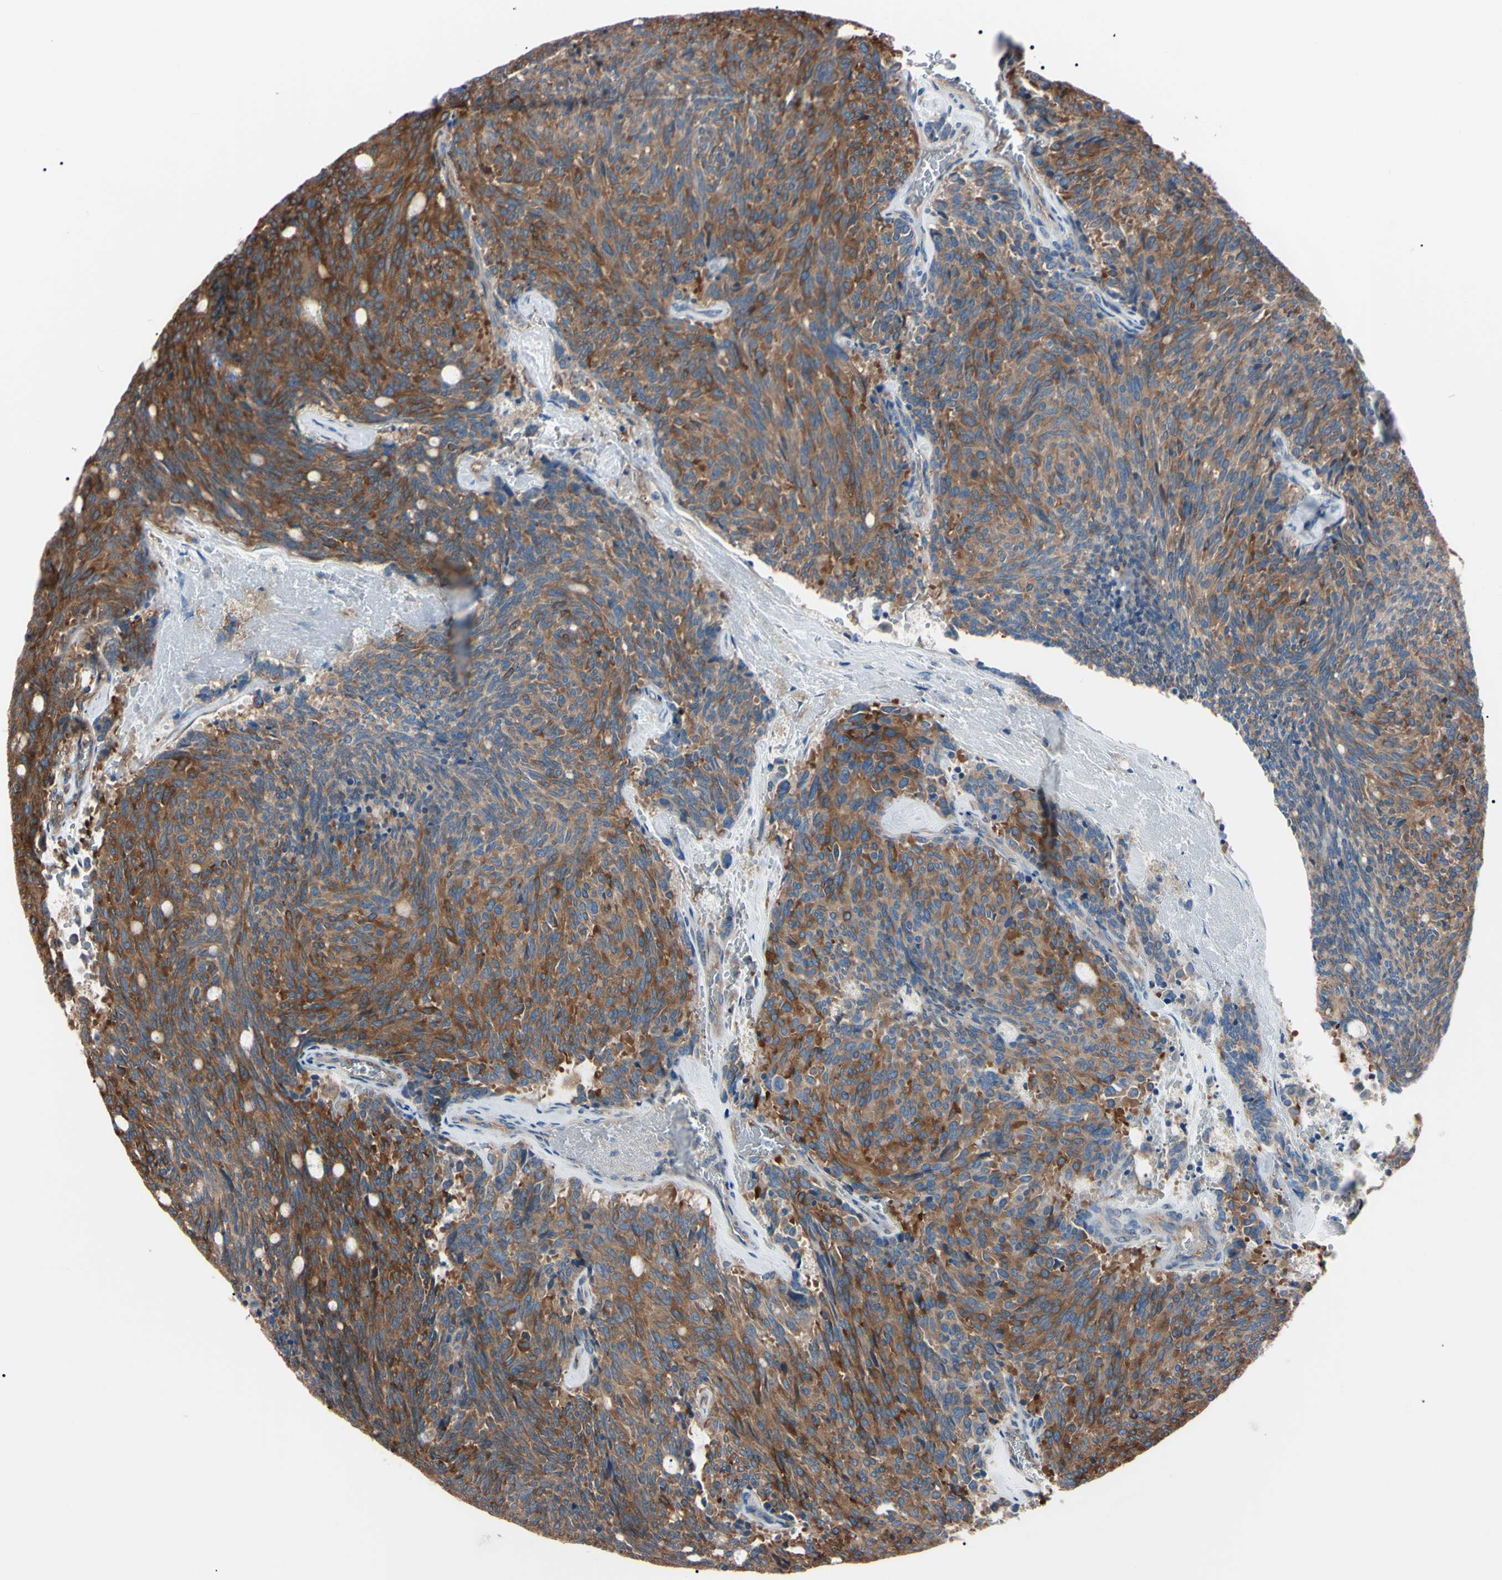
{"staining": {"intensity": "moderate", "quantity": ">75%", "location": "cytoplasmic/membranous"}, "tissue": "carcinoid", "cell_type": "Tumor cells", "image_type": "cancer", "snomed": [{"axis": "morphology", "description": "Carcinoid, malignant, NOS"}, {"axis": "topography", "description": "Pancreas"}], "caption": "IHC staining of carcinoid (malignant), which exhibits medium levels of moderate cytoplasmic/membranous staining in approximately >75% of tumor cells indicating moderate cytoplasmic/membranous protein positivity. The staining was performed using DAB (brown) for protein detection and nuclei were counterstained in hematoxylin (blue).", "gene": "PRKACA", "patient": {"sex": "female", "age": 54}}